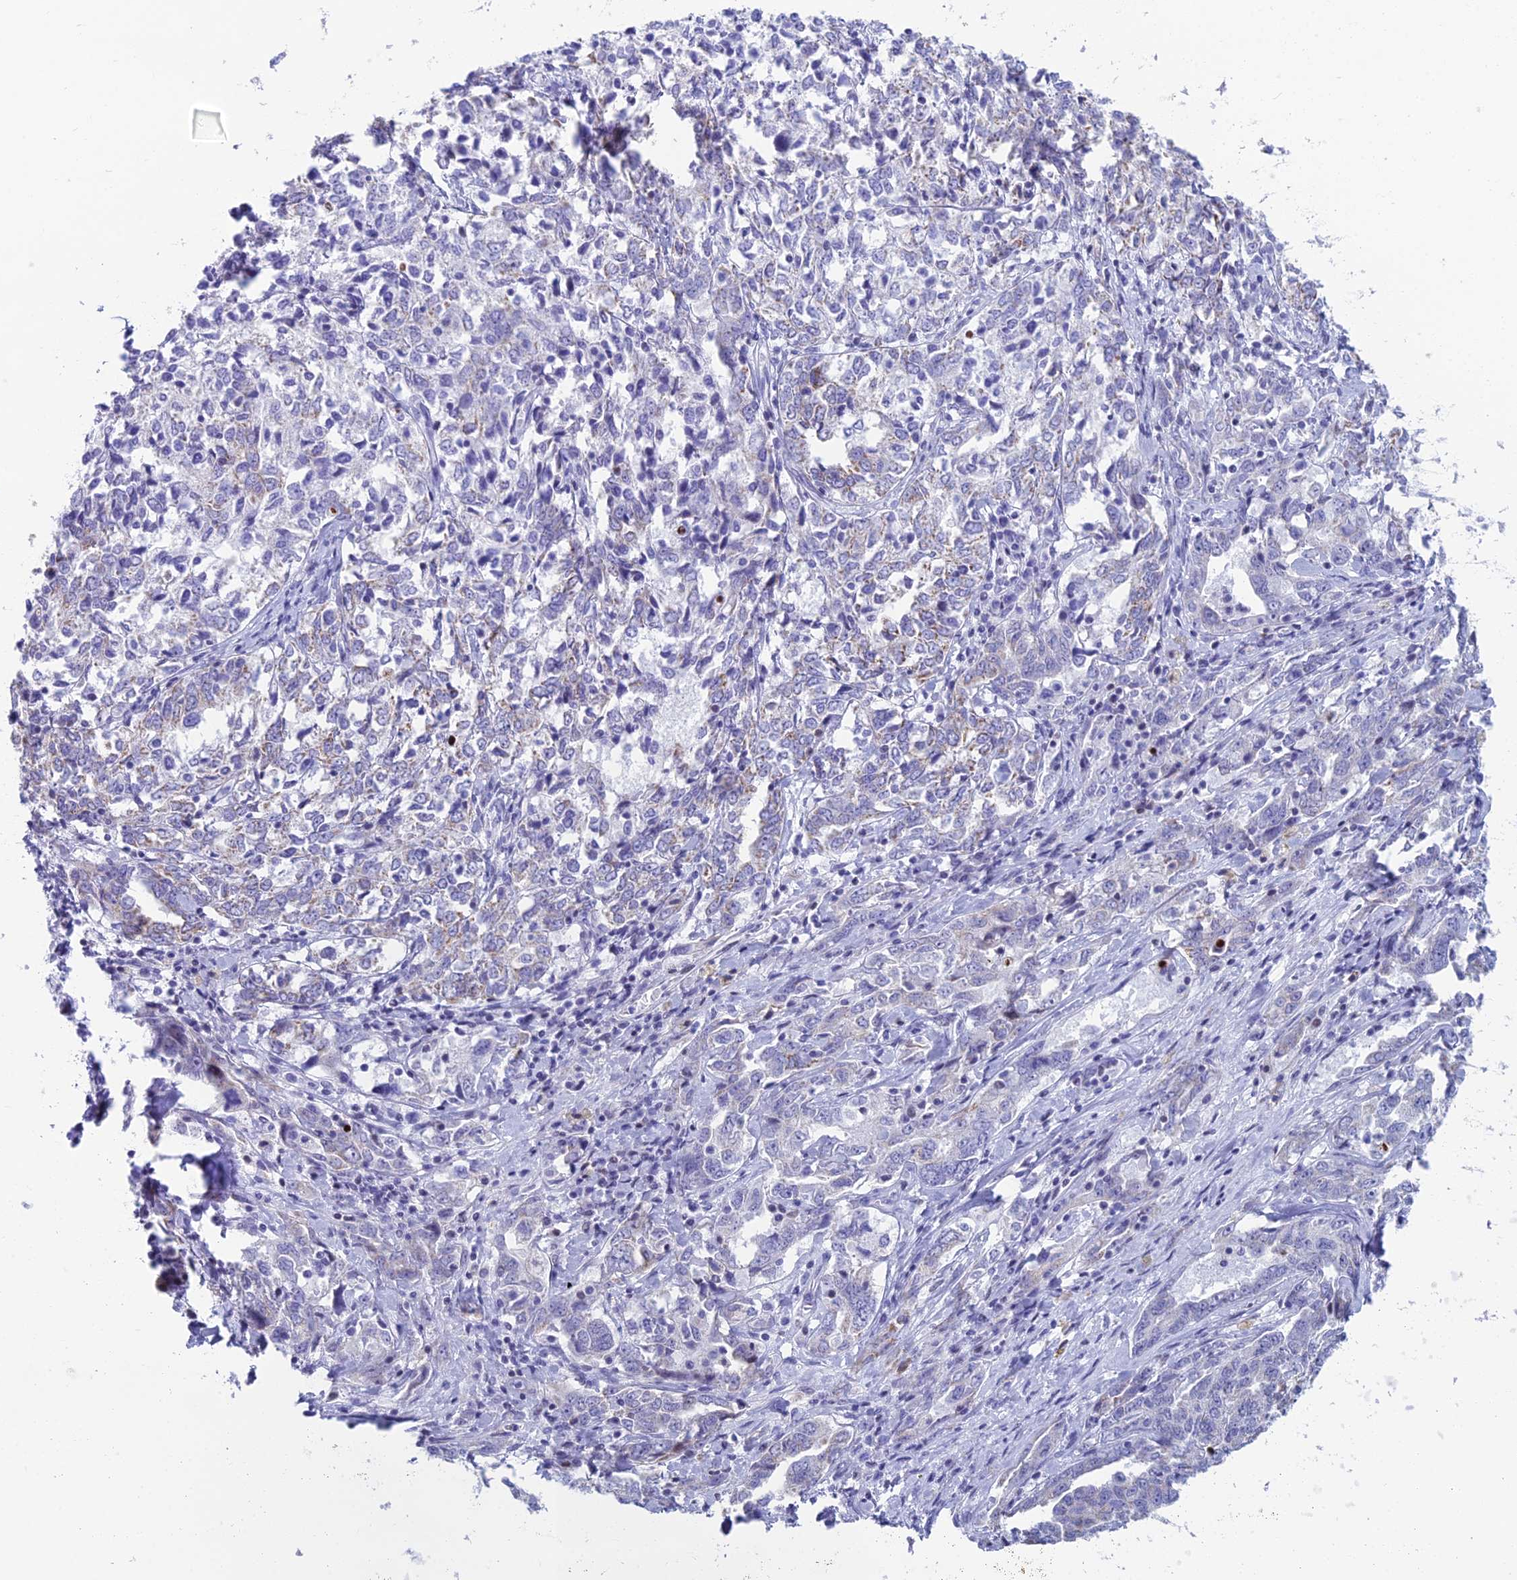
{"staining": {"intensity": "moderate", "quantity": "<25%", "location": "cytoplasmic/membranous"}, "tissue": "ovarian cancer", "cell_type": "Tumor cells", "image_type": "cancer", "snomed": [{"axis": "morphology", "description": "Carcinoma, endometroid"}, {"axis": "topography", "description": "Ovary"}], "caption": "A brown stain shows moderate cytoplasmic/membranous staining of a protein in ovarian endometroid carcinoma tumor cells.", "gene": "CC2D2A", "patient": {"sex": "female", "age": 62}}